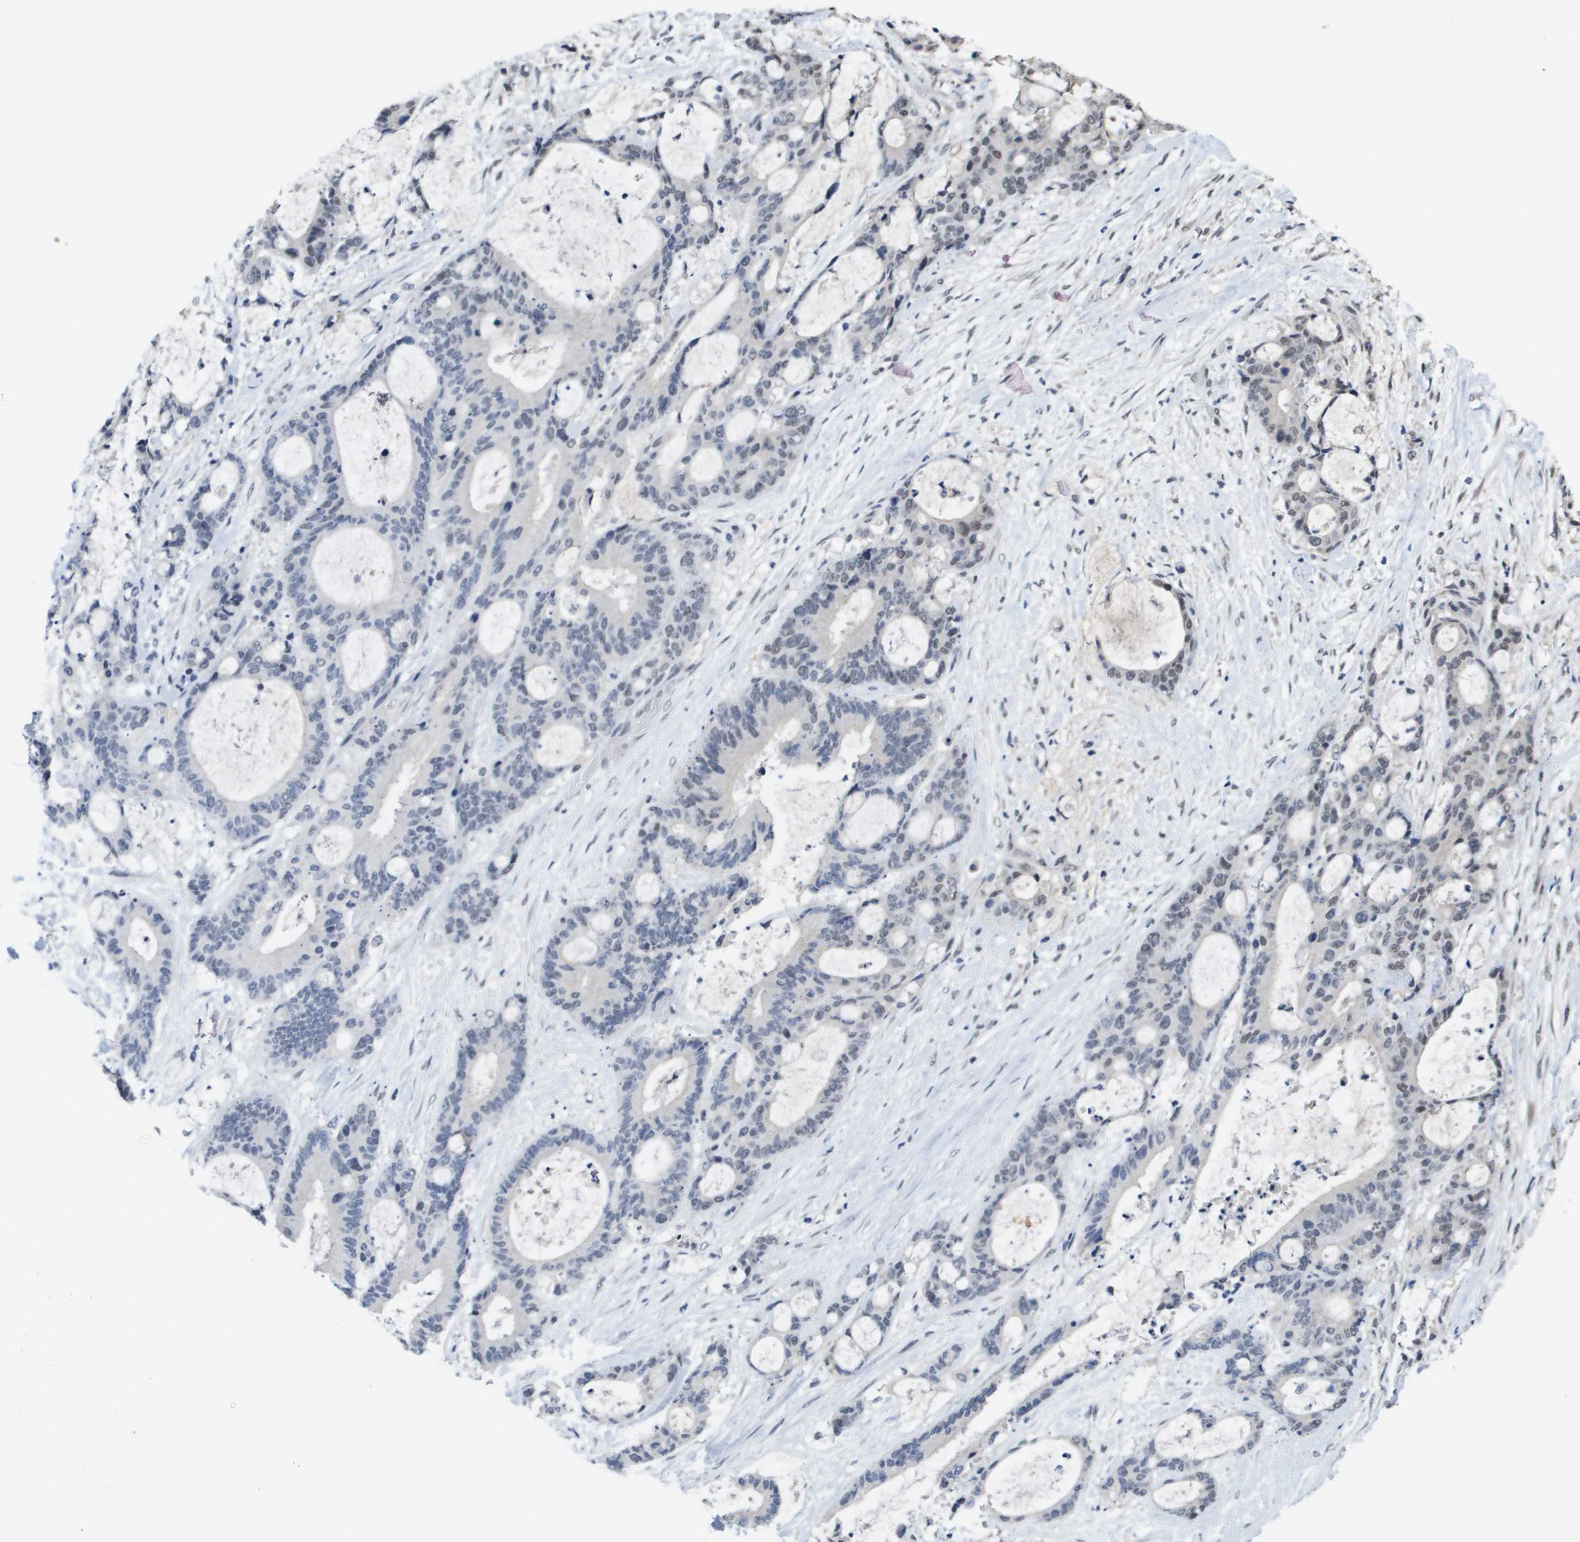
{"staining": {"intensity": "weak", "quantity": "<25%", "location": "nuclear"}, "tissue": "liver cancer", "cell_type": "Tumor cells", "image_type": "cancer", "snomed": [{"axis": "morphology", "description": "Cholangiocarcinoma"}, {"axis": "topography", "description": "Liver"}], "caption": "Liver cancer (cholangiocarcinoma) was stained to show a protein in brown. There is no significant positivity in tumor cells.", "gene": "AMBRA1", "patient": {"sex": "female", "age": 73}}